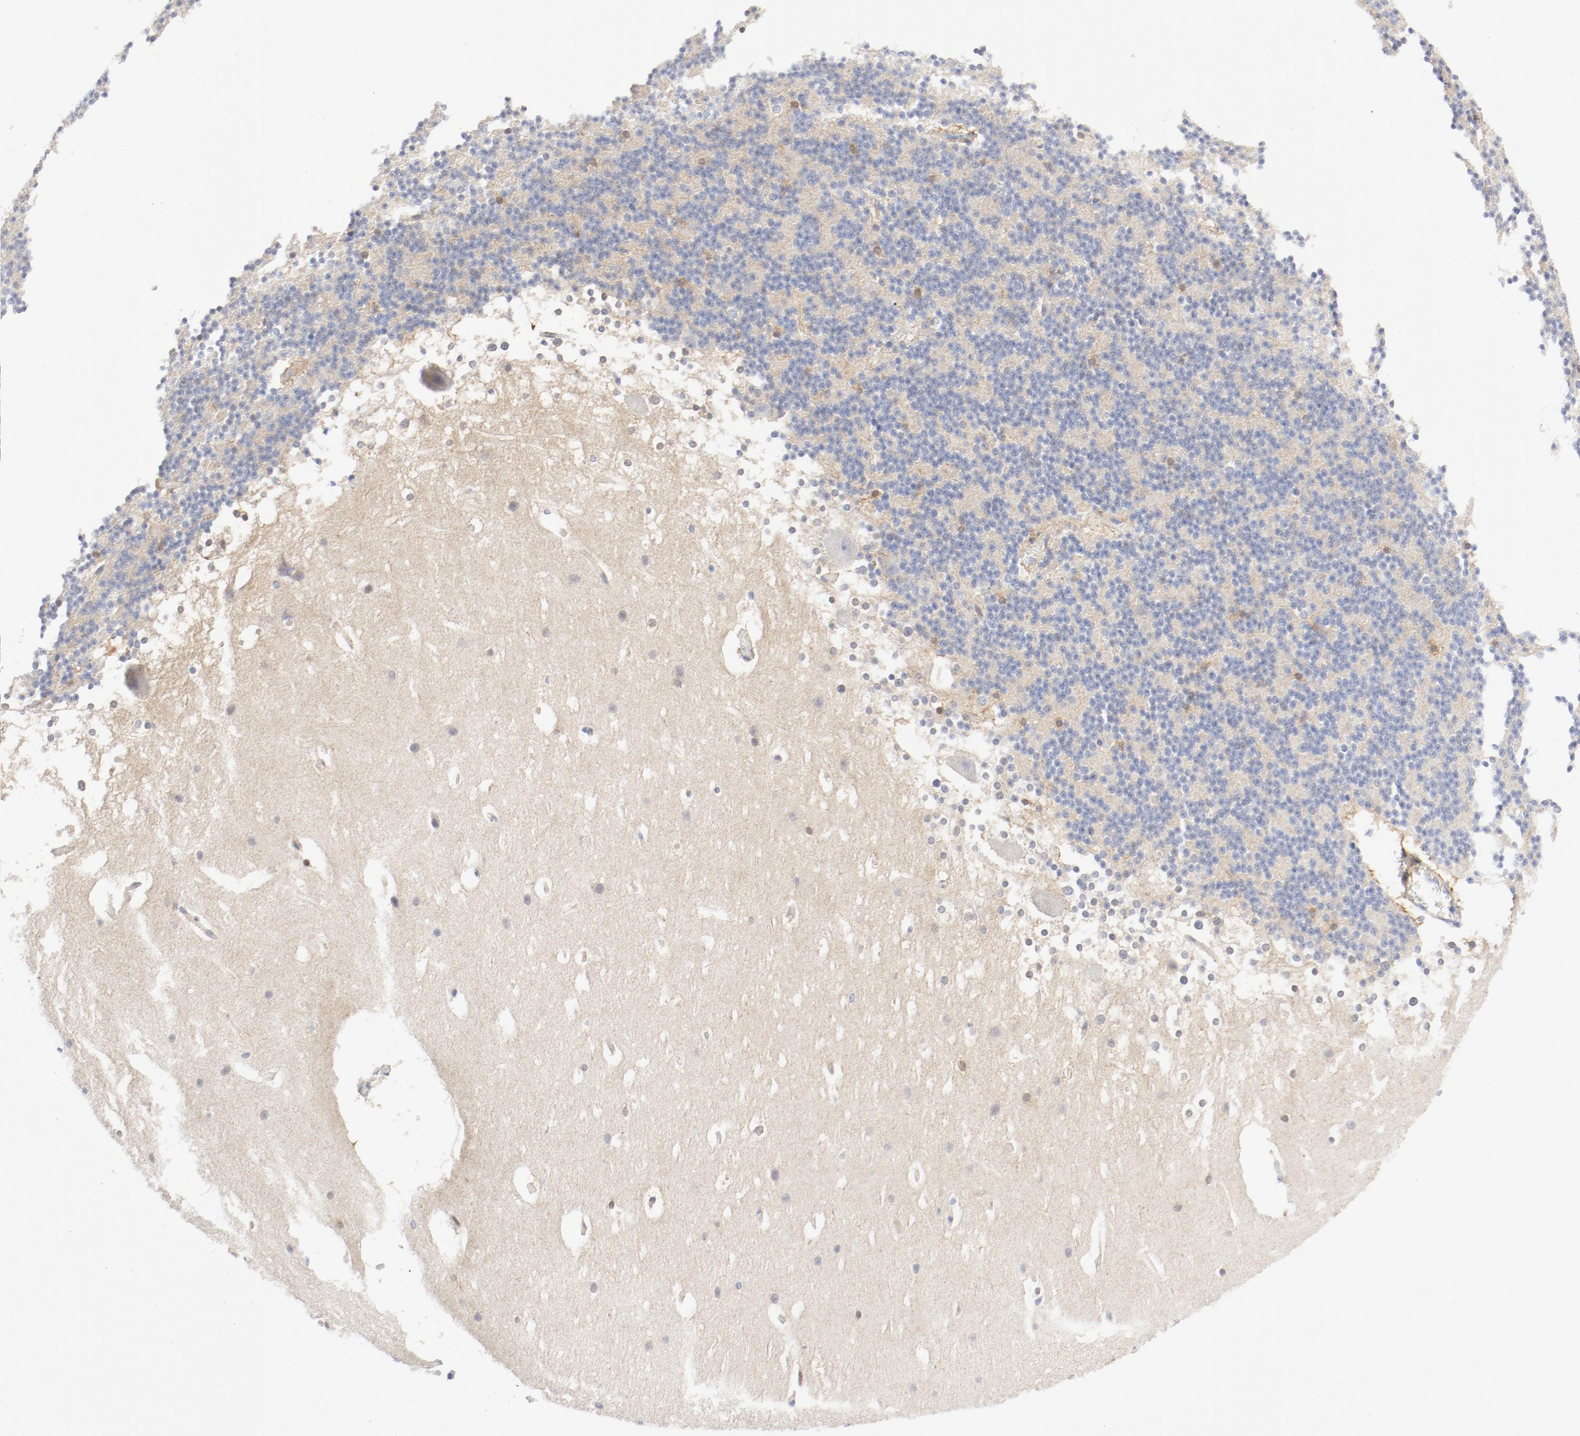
{"staining": {"intensity": "weak", "quantity": "<25%", "location": "cytoplasmic/membranous"}, "tissue": "cerebellum", "cell_type": "Cells in granular layer", "image_type": "normal", "snomed": [{"axis": "morphology", "description": "Normal tissue, NOS"}, {"axis": "topography", "description": "Cerebellum"}], "caption": "Photomicrograph shows no significant protein staining in cells in granular layer of normal cerebellum. Brightfield microscopy of immunohistochemistry (IHC) stained with DAB (3,3'-diaminobenzidine) (brown) and hematoxylin (blue), captured at high magnification.", "gene": "PGM1", "patient": {"sex": "female", "age": 19}}